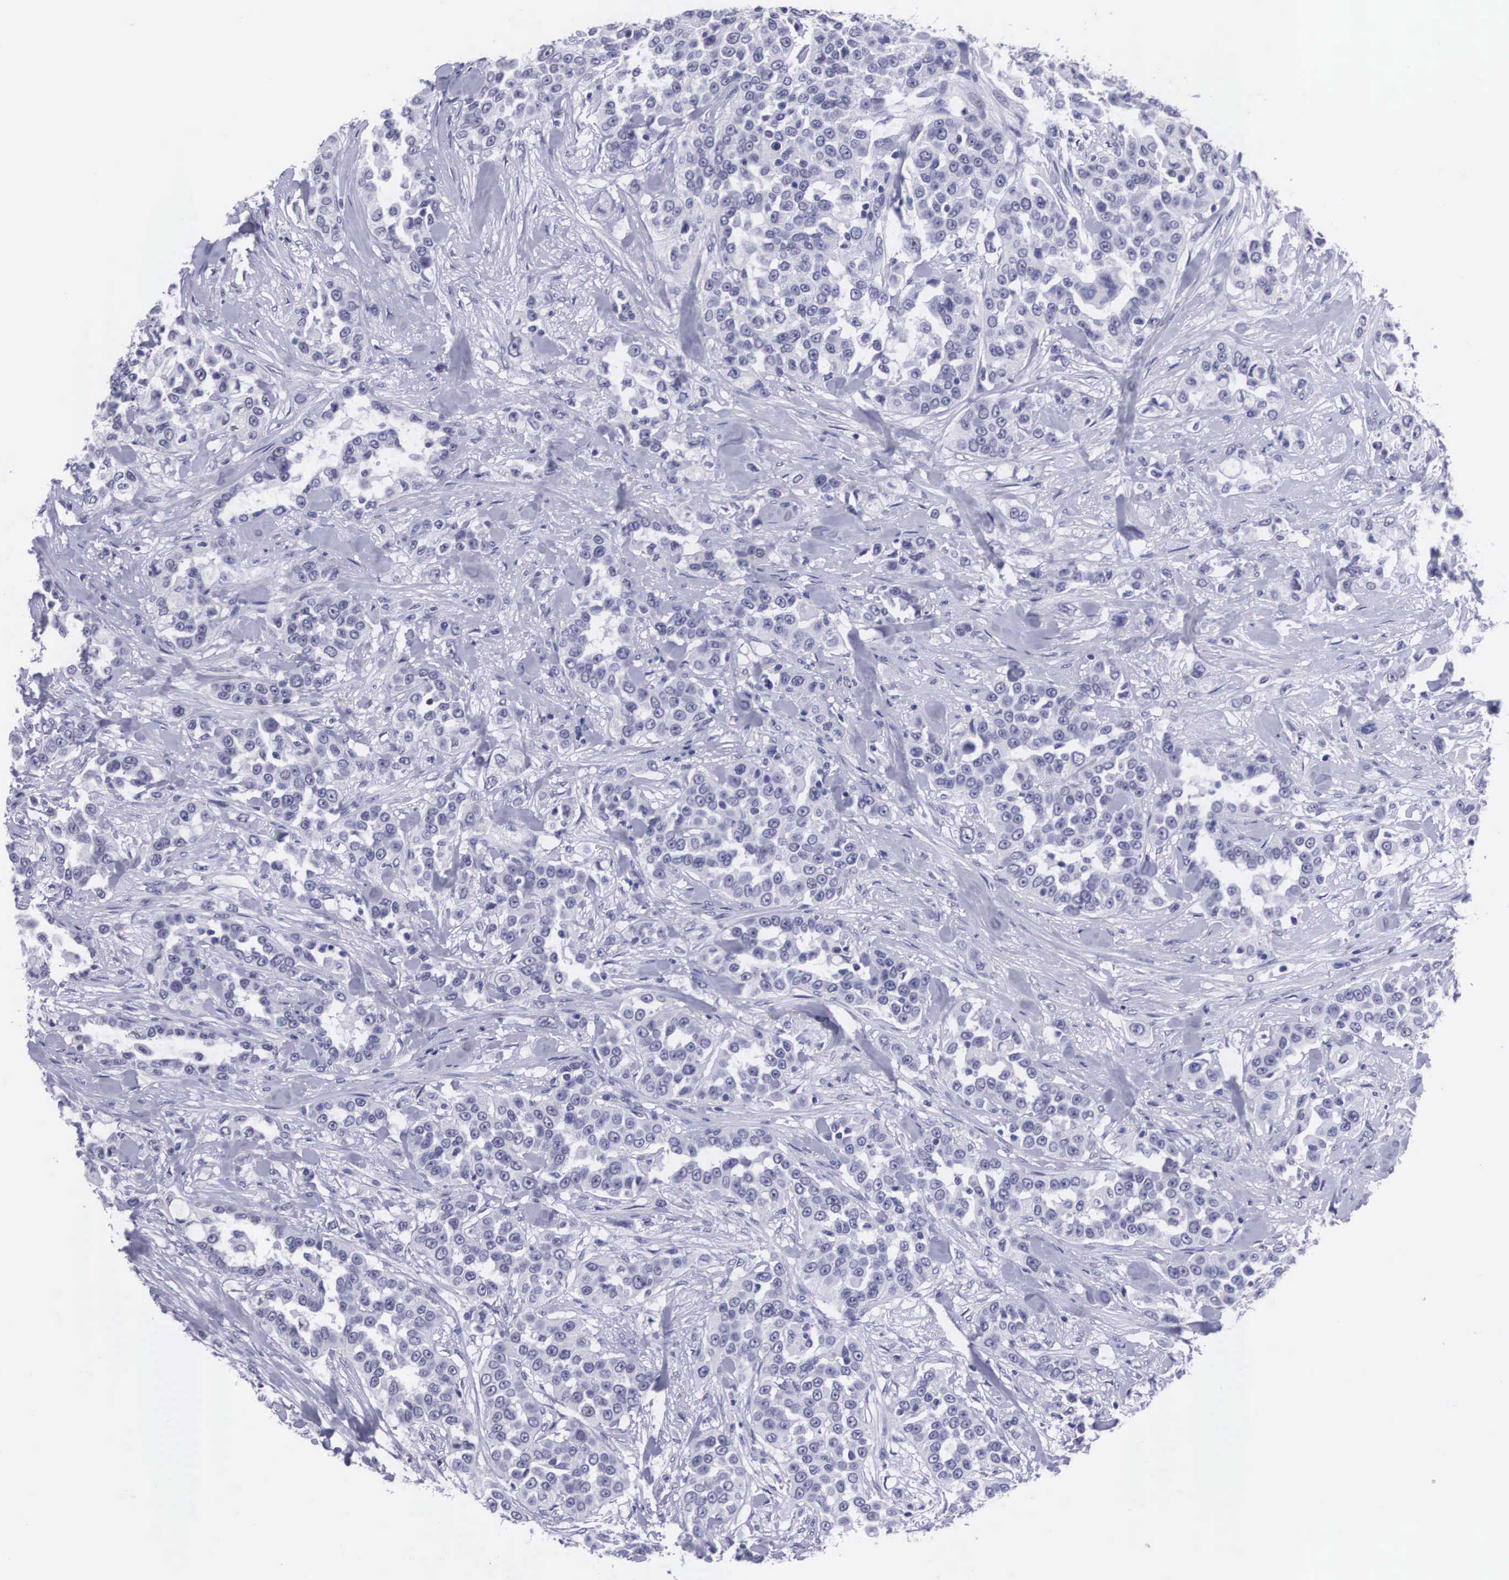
{"staining": {"intensity": "negative", "quantity": "none", "location": "none"}, "tissue": "urothelial cancer", "cell_type": "Tumor cells", "image_type": "cancer", "snomed": [{"axis": "morphology", "description": "Urothelial carcinoma, High grade"}, {"axis": "topography", "description": "Urinary bladder"}], "caption": "Tumor cells show no significant positivity in urothelial carcinoma (high-grade).", "gene": "C22orf31", "patient": {"sex": "female", "age": 80}}